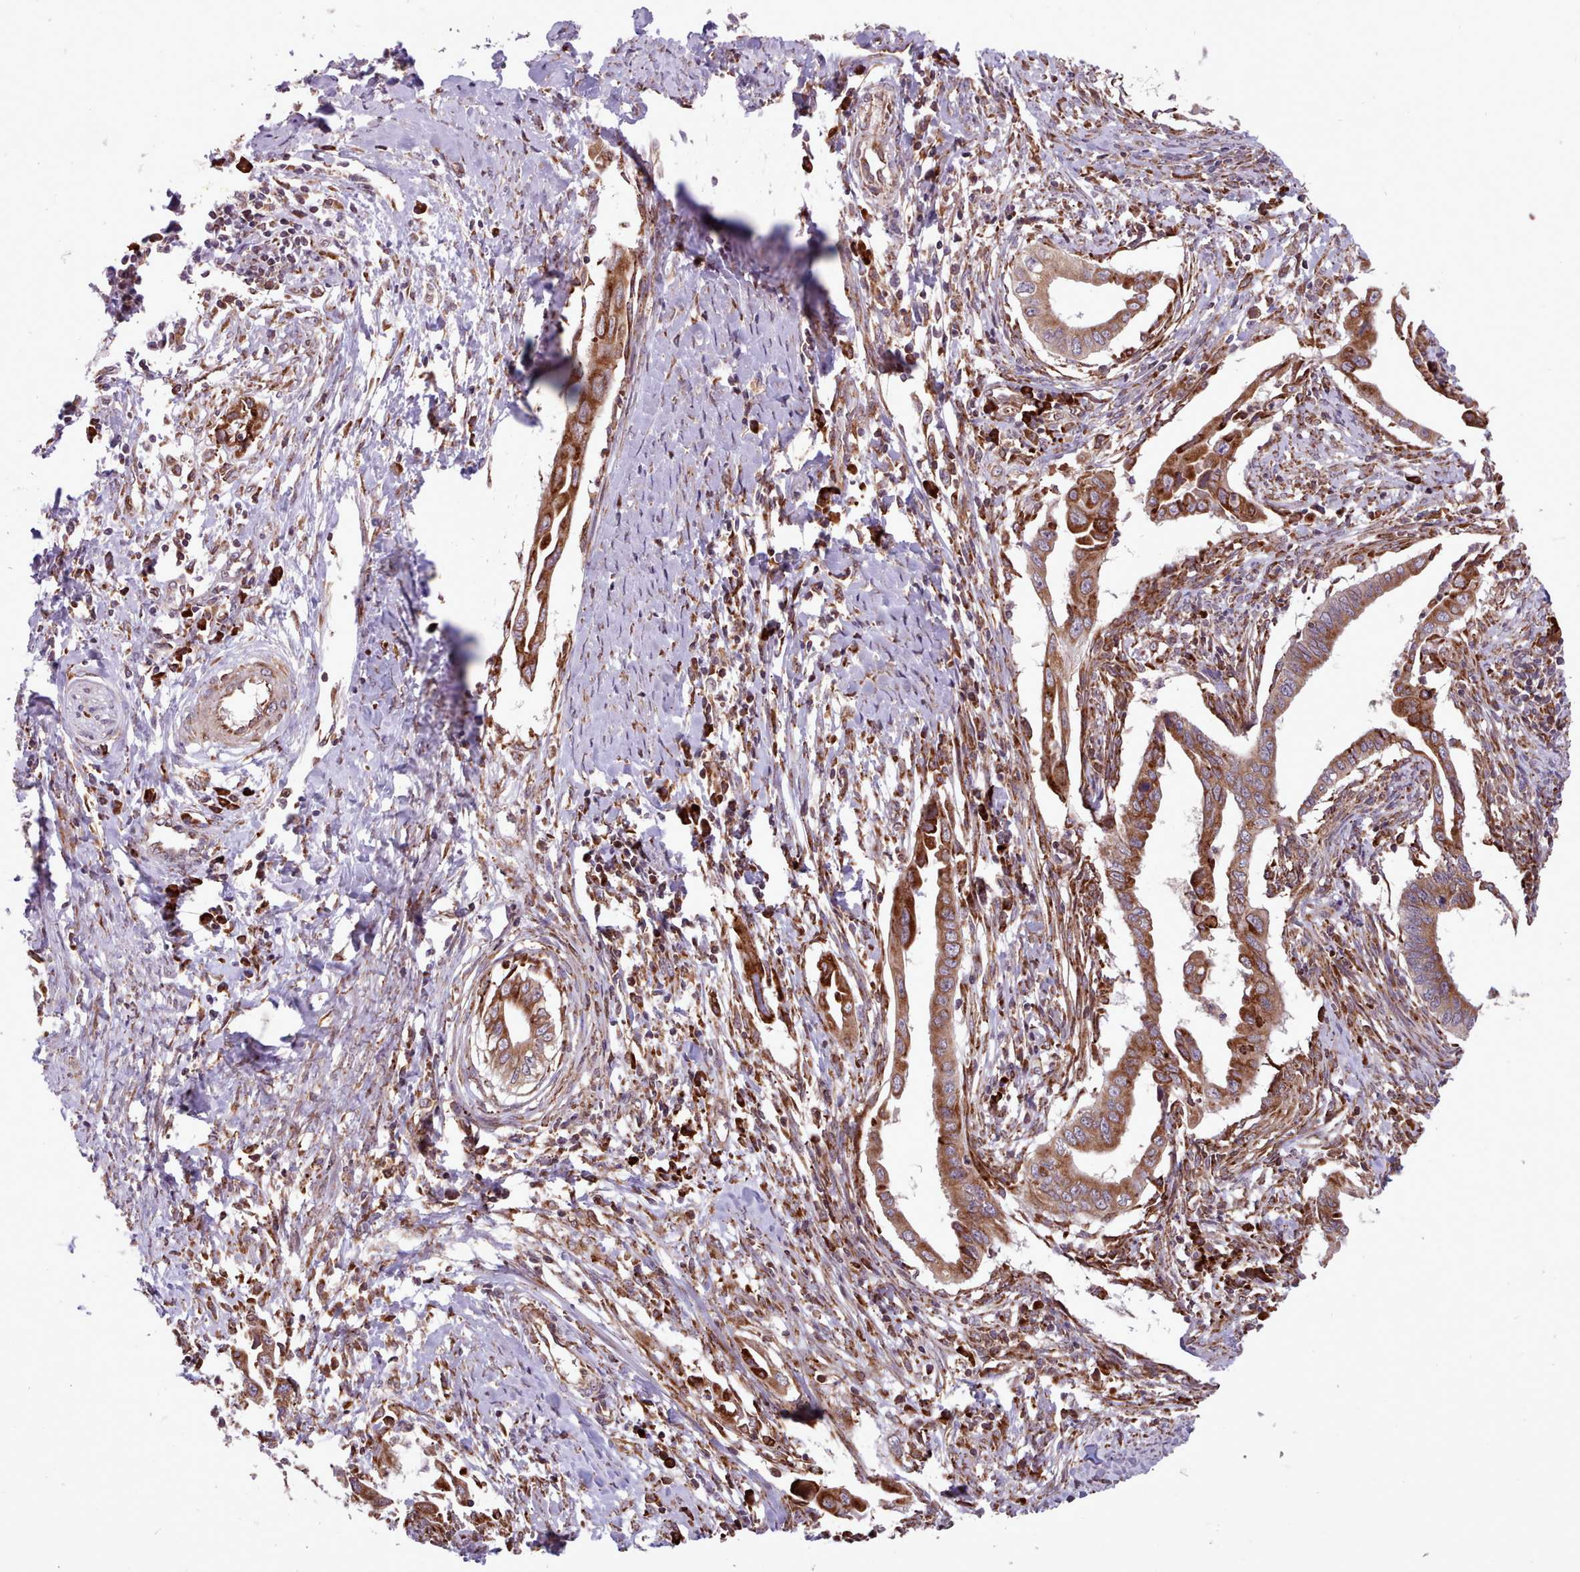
{"staining": {"intensity": "strong", "quantity": ">75%", "location": "cytoplasmic/membranous"}, "tissue": "cervical cancer", "cell_type": "Tumor cells", "image_type": "cancer", "snomed": [{"axis": "morphology", "description": "Adenocarcinoma, NOS"}, {"axis": "topography", "description": "Cervix"}], "caption": "Approximately >75% of tumor cells in cervical cancer exhibit strong cytoplasmic/membranous protein positivity as visualized by brown immunohistochemical staining.", "gene": "TTLL3", "patient": {"sex": "female", "age": 42}}